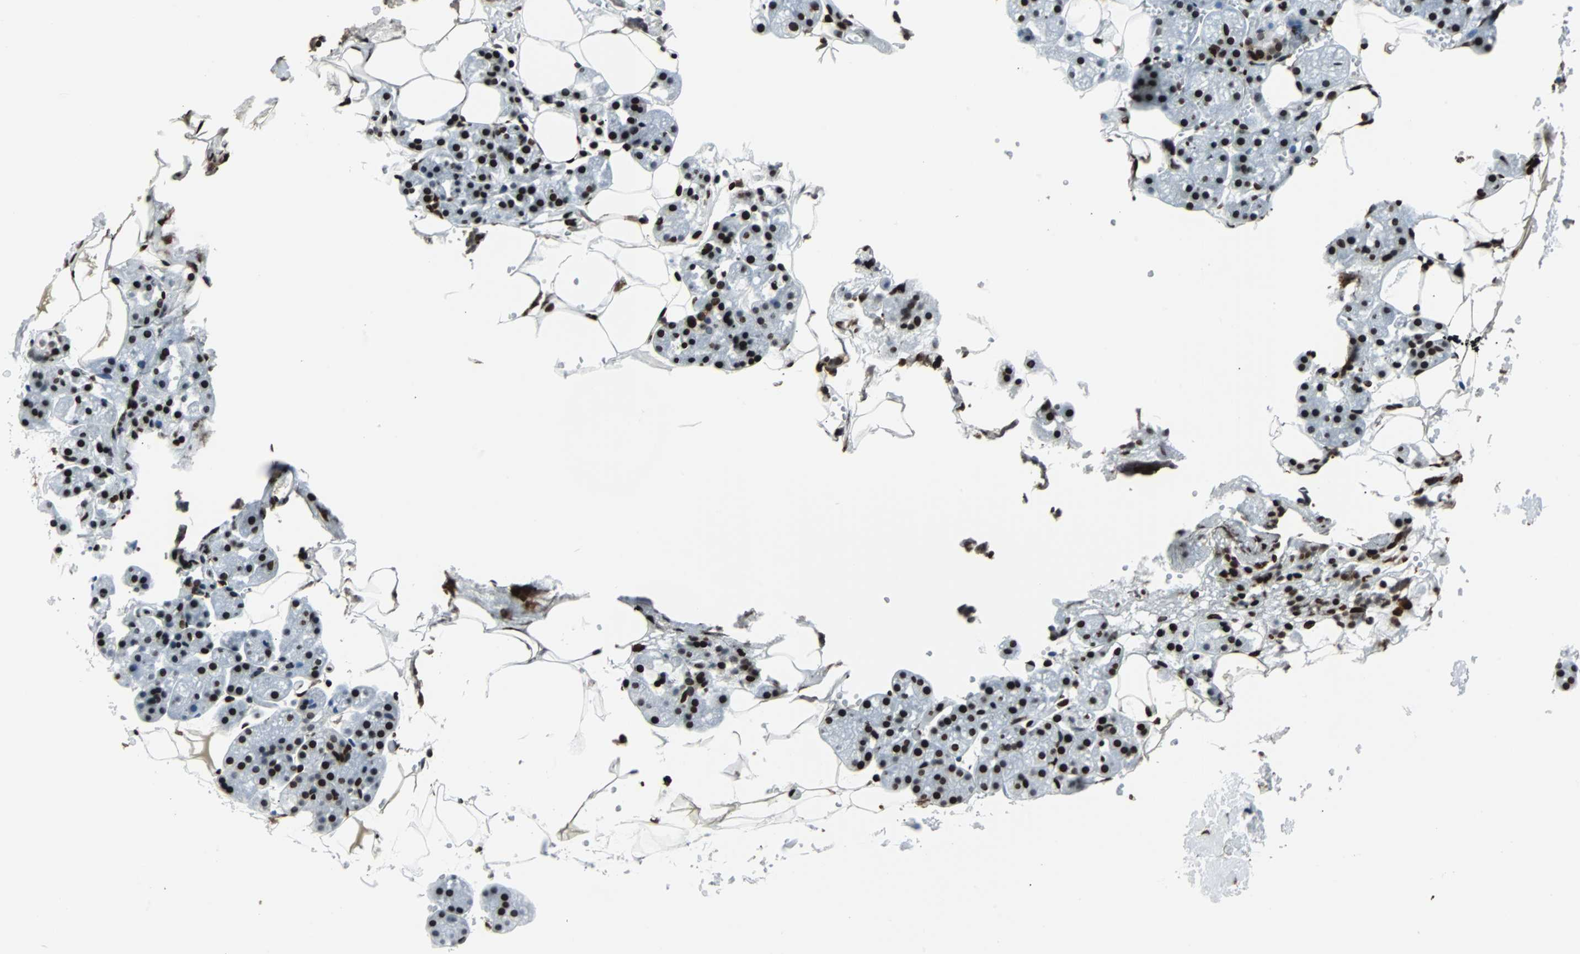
{"staining": {"intensity": "moderate", "quantity": "25%-75%", "location": "nuclear"}, "tissue": "salivary gland", "cell_type": "Glandular cells", "image_type": "normal", "snomed": [{"axis": "morphology", "description": "Normal tissue, NOS"}, {"axis": "topography", "description": "Salivary gland"}], "caption": "A brown stain labels moderate nuclear positivity of a protein in glandular cells of unremarkable salivary gland.", "gene": "ZNF131", "patient": {"sex": "male", "age": 62}}